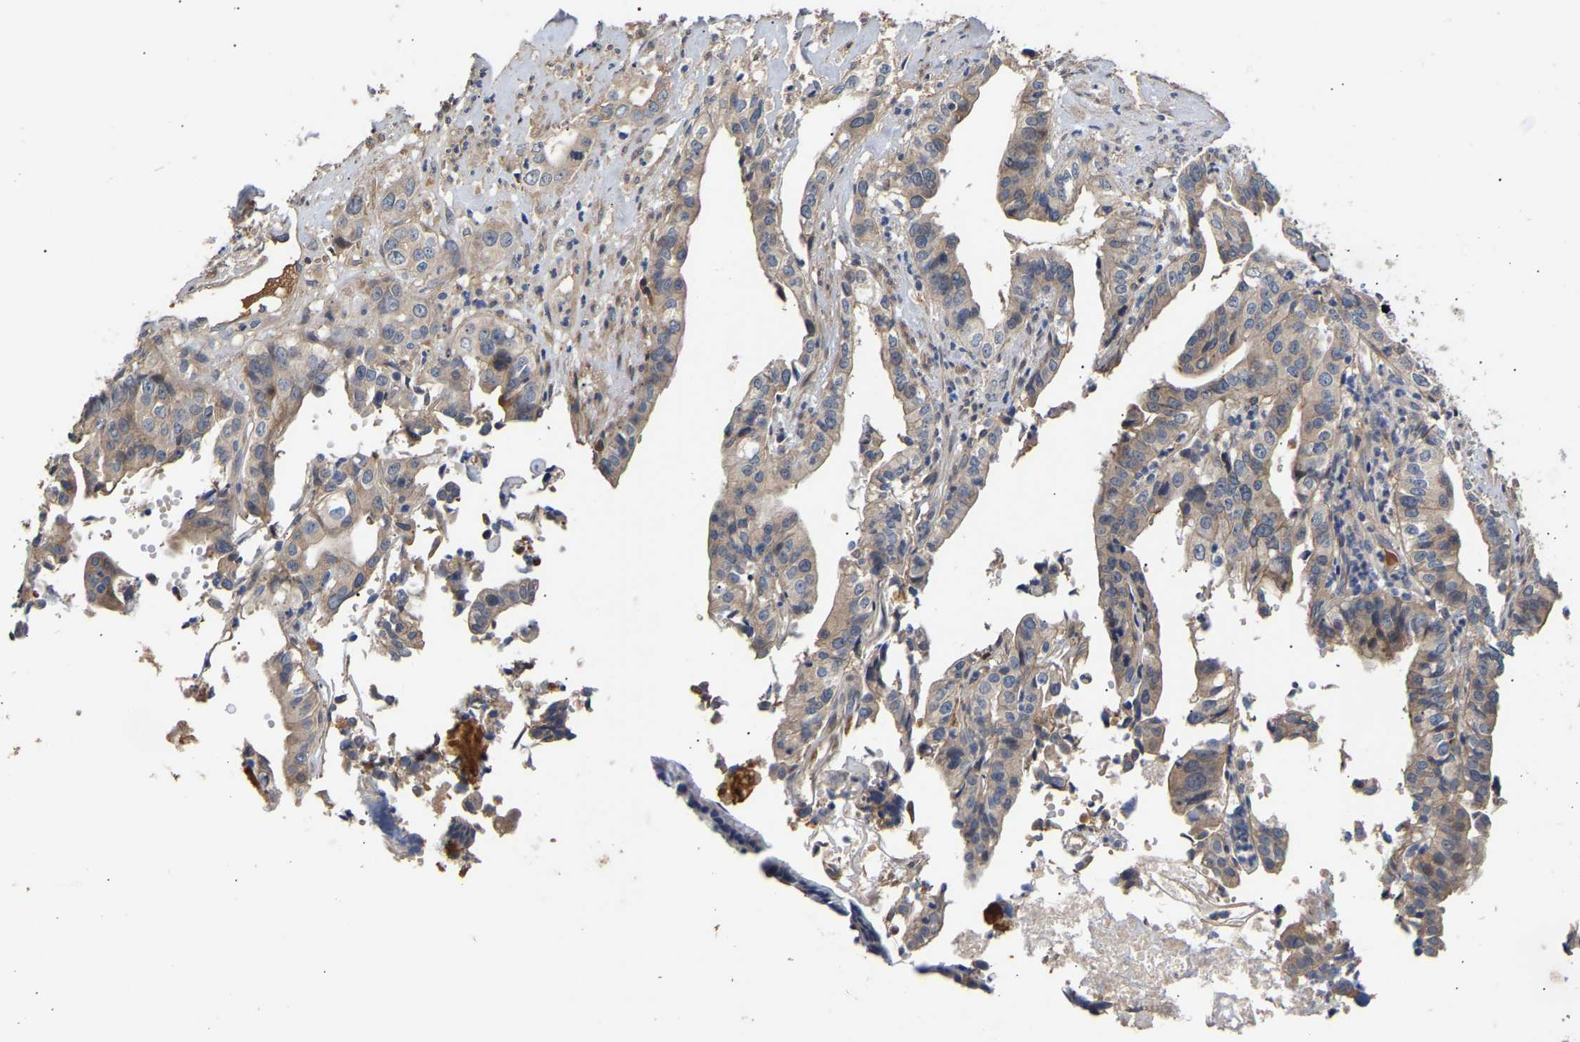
{"staining": {"intensity": "weak", "quantity": "<25%", "location": "cytoplasmic/membranous"}, "tissue": "liver cancer", "cell_type": "Tumor cells", "image_type": "cancer", "snomed": [{"axis": "morphology", "description": "Cholangiocarcinoma"}, {"axis": "topography", "description": "Liver"}], "caption": "The immunohistochemistry (IHC) histopathology image has no significant staining in tumor cells of cholangiocarcinoma (liver) tissue.", "gene": "KASH5", "patient": {"sex": "female", "age": 61}}